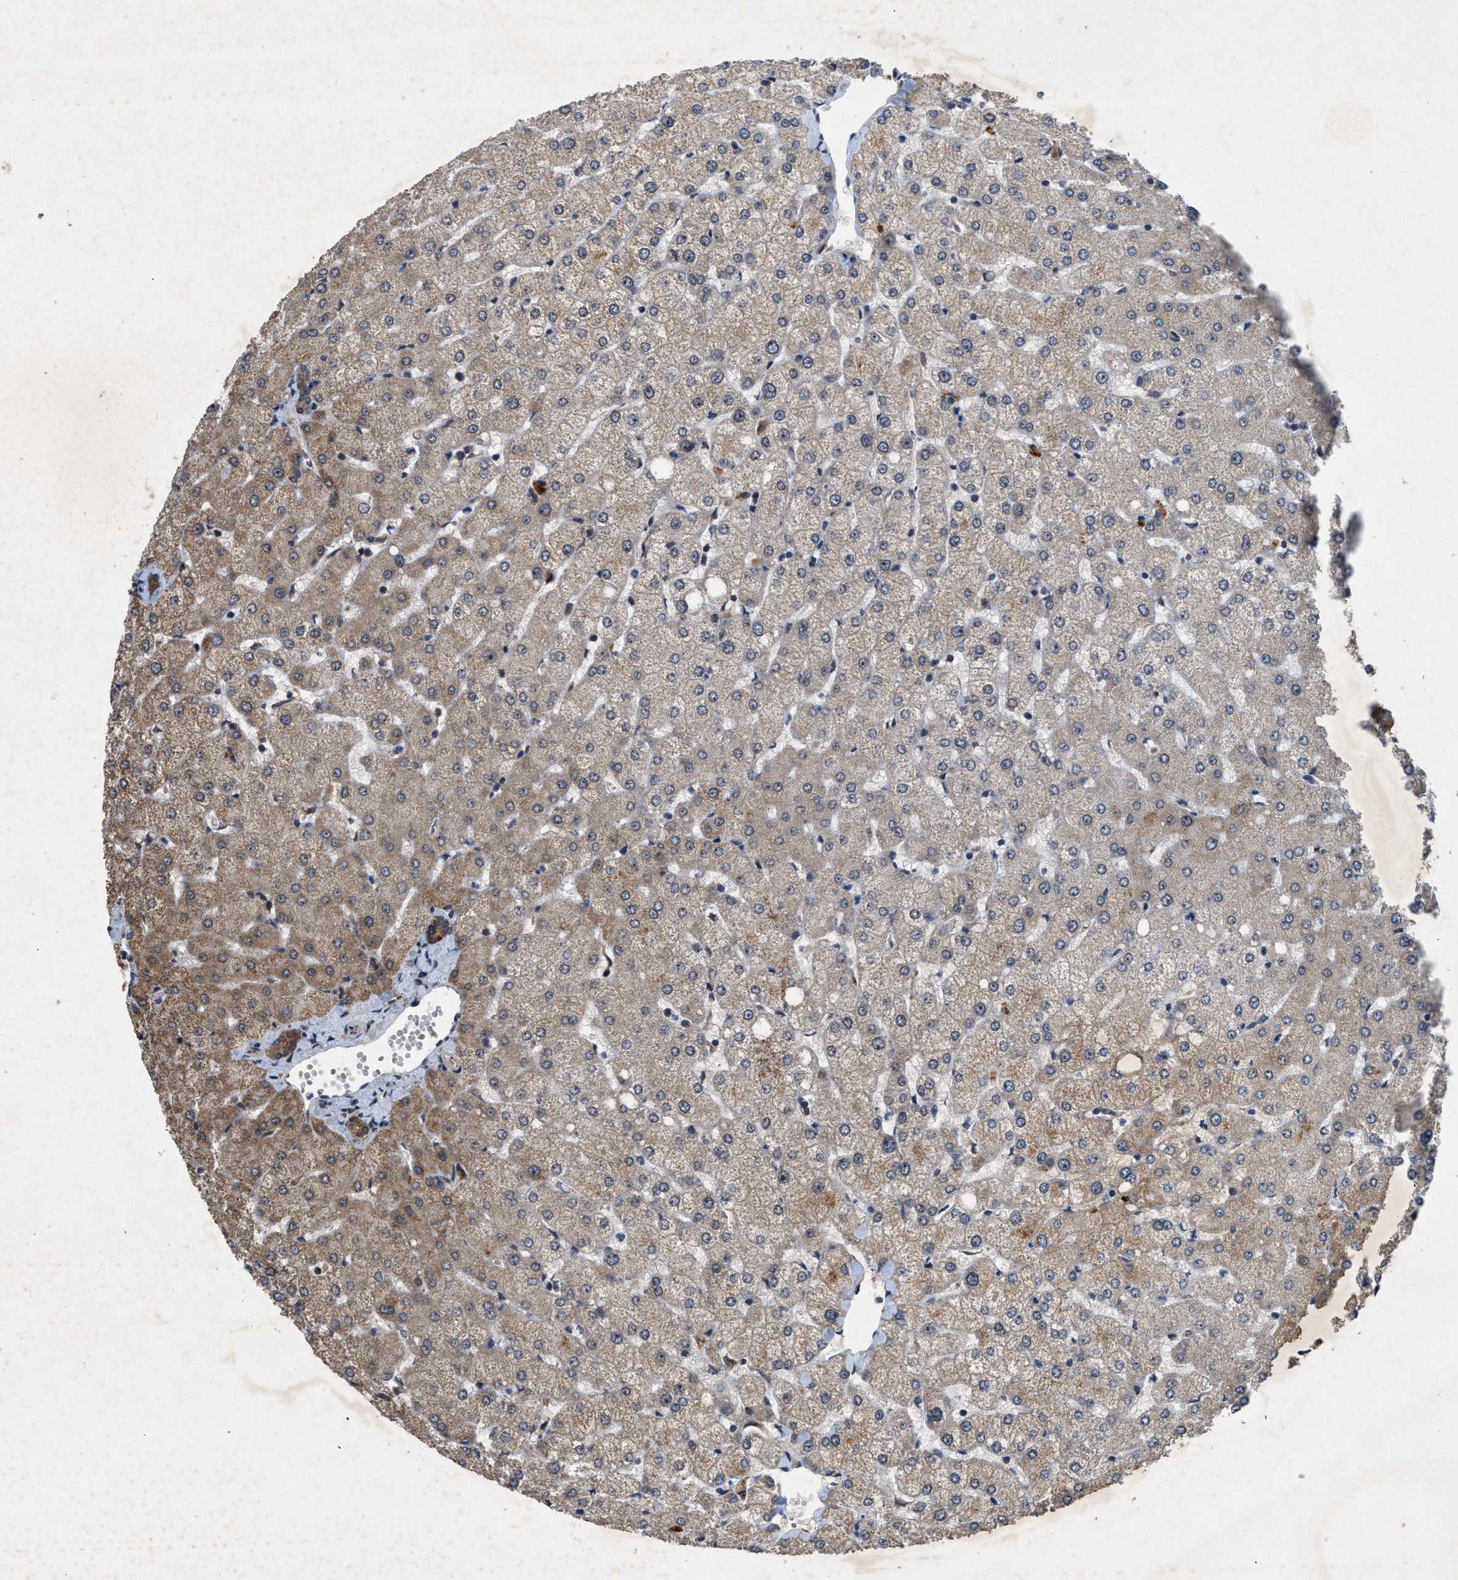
{"staining": {"intensity": "moderate", "quantity": ">75%", "location": "cytoplasmic/membranous"}, "tissue": "liver", "cell_type": "Cholangiocytes", "image_type": "normal", "snomed": [{"axis": "morphology", "description": "Normal tissue, NOS"}, {"axis": "topography", "description": "Liver"}], "caption": "A high-resolution micrograph shows IHC staining of unremarkable liver, which exhibits moderate cytoplasmic/membranous expression in about >75% of cholangiocytes.", "gene": "ZNHIT1", "patient": {"sex": "female", "age": 54}}